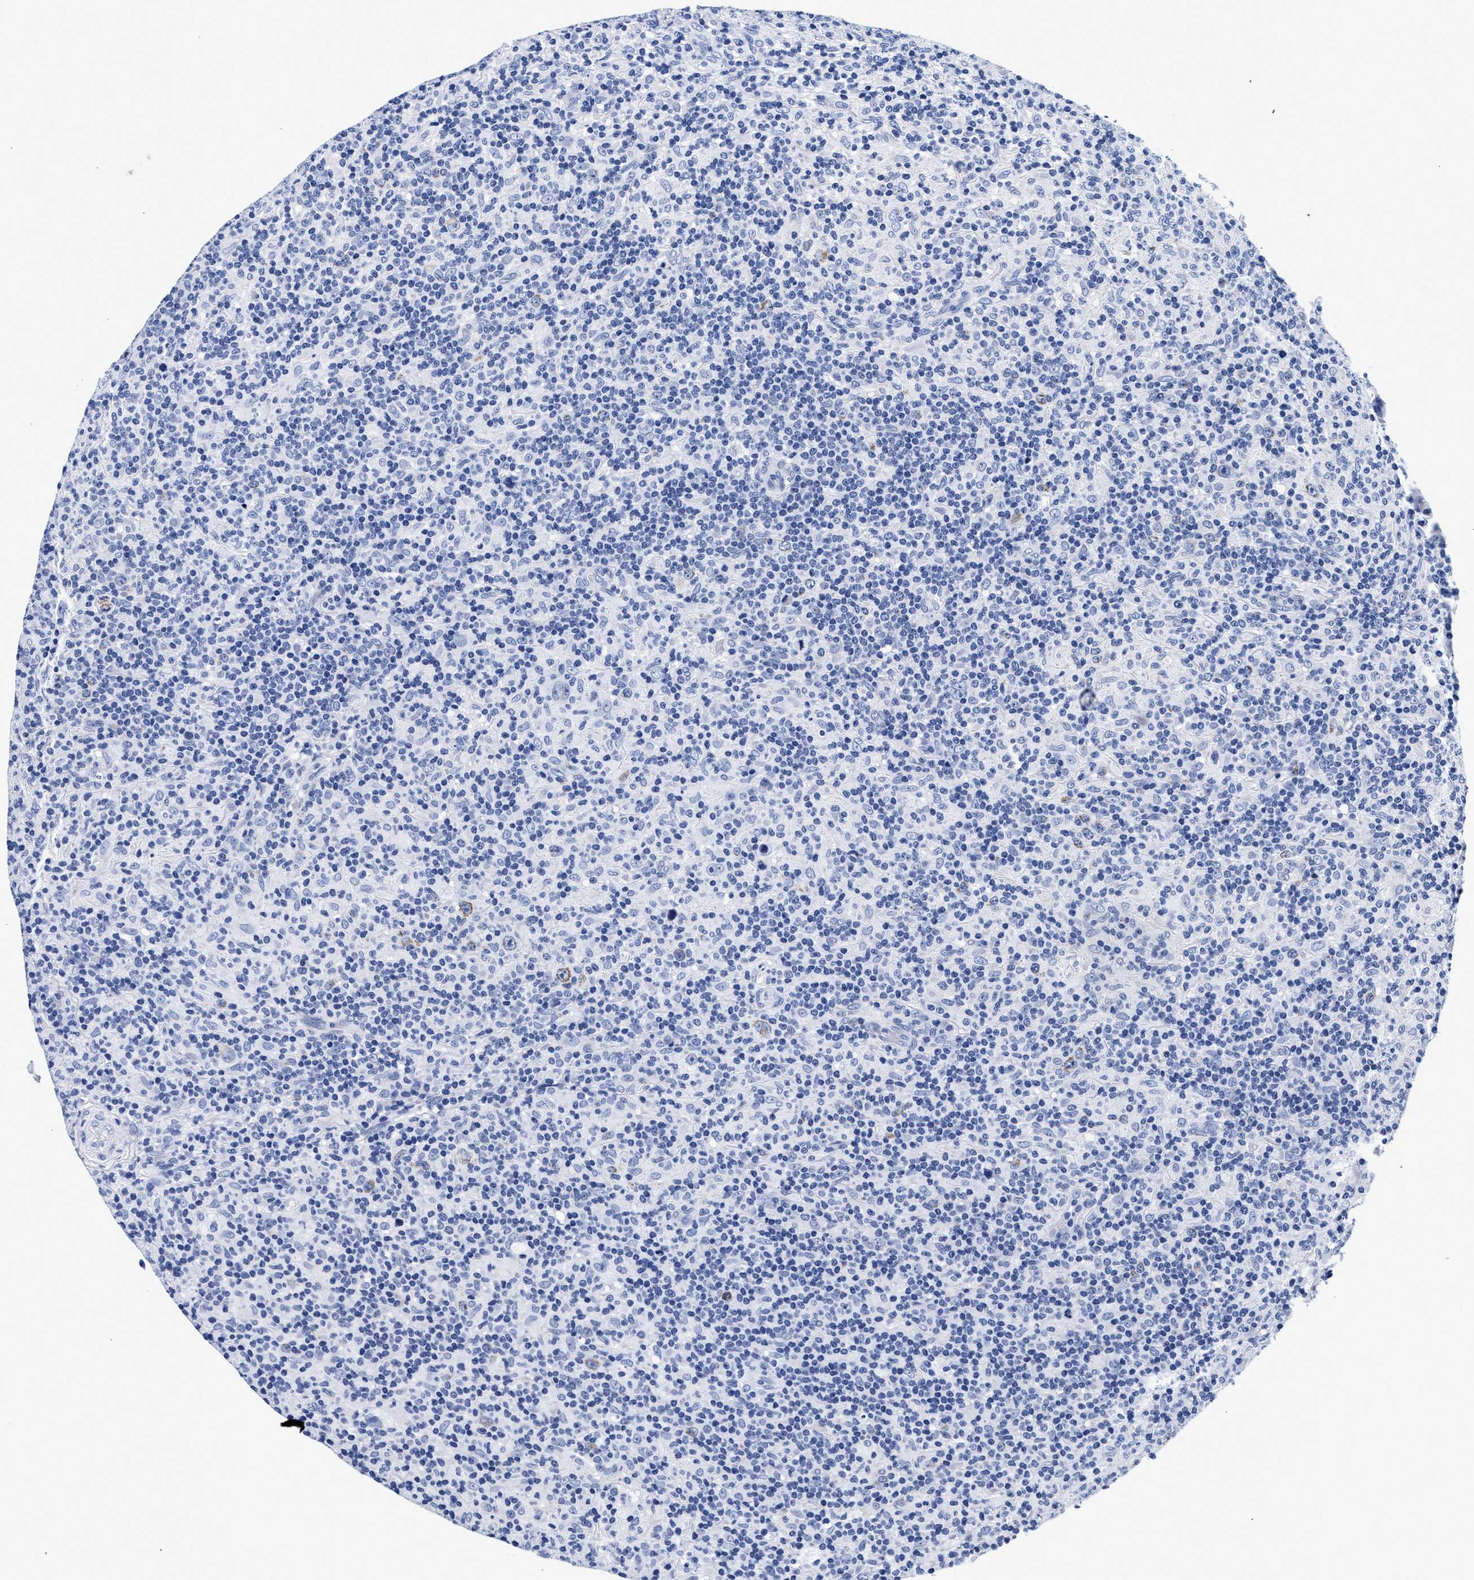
{"staining": {"intensity": "negative", "quantity": "none", "location": "none"}, "tissue": "lymphoma", "cell_type": "Tumor cells", "image_type": "cancer", "snomed": [{"axis": "morphology", "description": "Hodgkin's disease, NOS"}, {"axis": "topography", "description": "Lymph node"}], "caption": "The immunohistochemistry (IHC) histopathology image has no significant positivity in tumor cells of Hodgkin's disease tissue.", "gene": "RAB3B", "patient": {"sex": "male", "age": 70}}